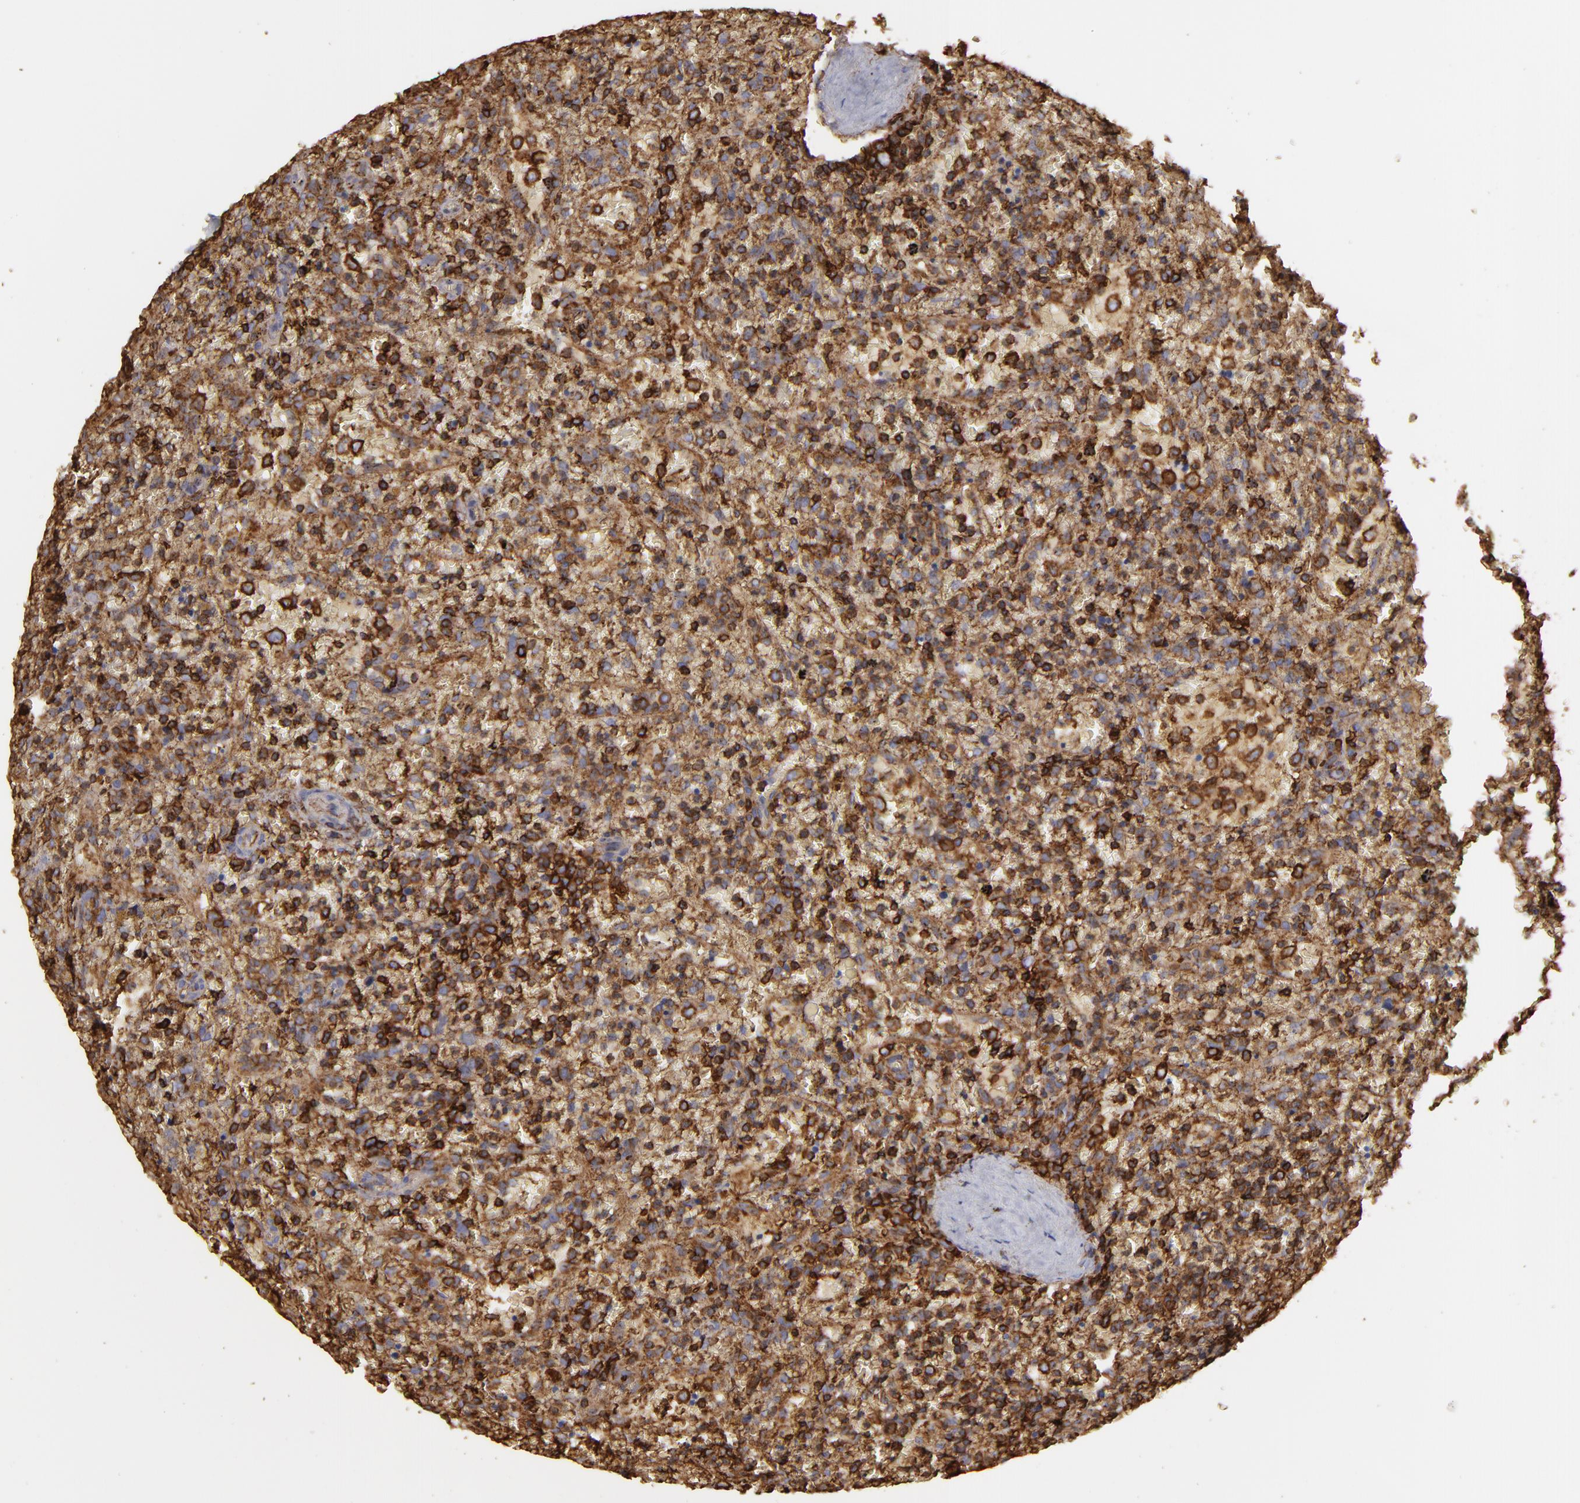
{"staining": {"intensity": "strong", "quantity": ">75%", "location": "cytoplasmic/membranous"}, "tissue": "lymphoma", "cell_type": "Tumor cells", "image_type": "cancer", "snomed": [{"axis": "morphology", "description": "Malignant lymphoma, non-Hodgkin's type, High grade"}, {"axis": "topography", "description": "Spleen"}, {"axis": "topography", "description": "Lymph node"}], "caption": "Protein expression analysis of human malignant lymphoma, non-Hodgkin's type (high-grade) reveals strong cytoplasmic/membranous positivity in about >75% of tumor cells.", "gene": "ACTB", "patient": {"sex": "female", "age": 70}}